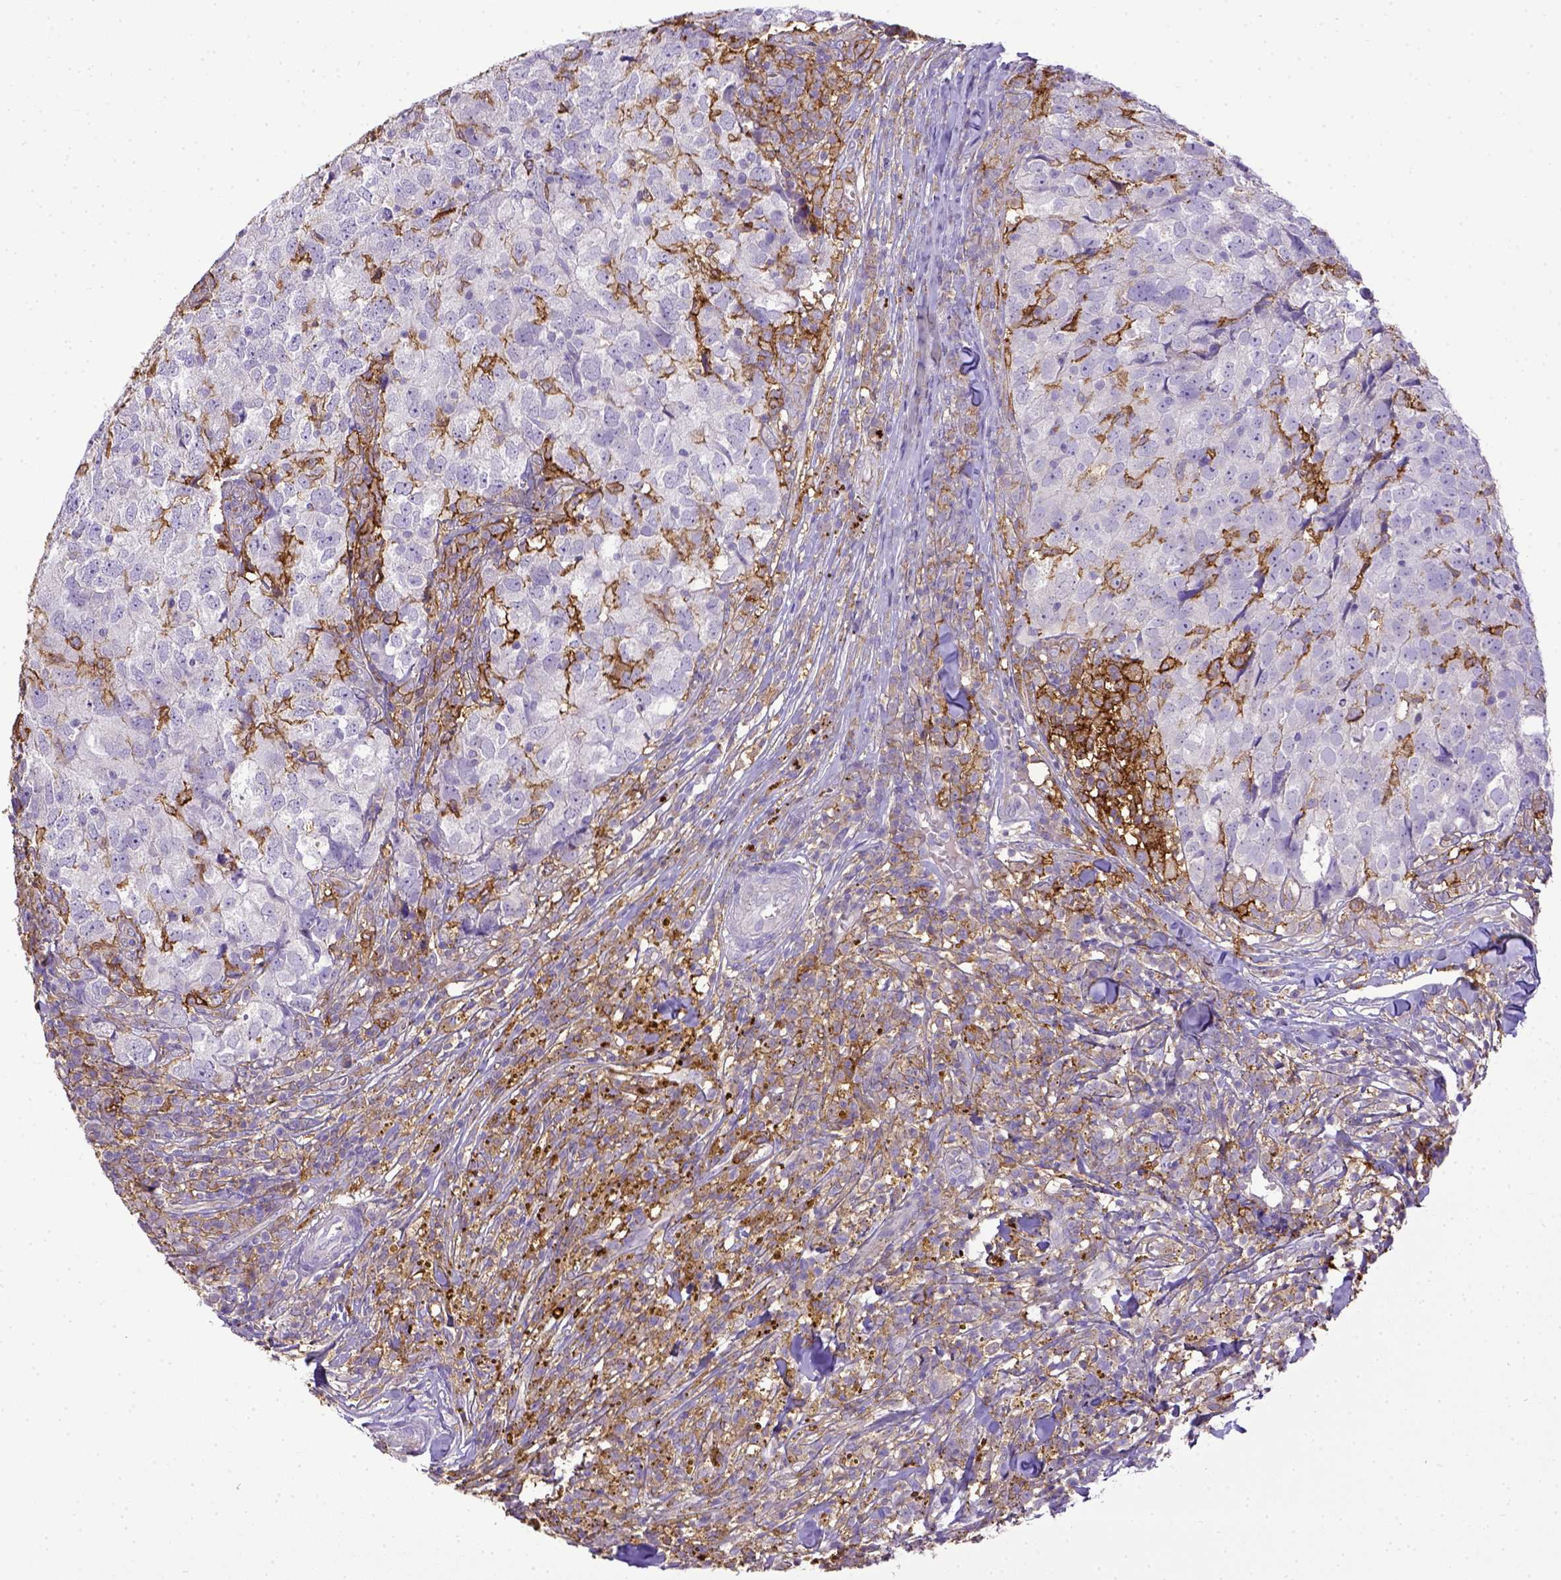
{"staining": {"intensity": "negative", "quantity": "none", "location": "none"}, "tissue": "breast cancer", "cell_type": "Tumor cells", "image_type": "cancer", "snomed": [{"axis": "morphology", "description": "Duct carcinoma"}, {"axis": "topography", "description": "Breast"}], "caption": "This is a image of immunohistochemistry (IHC) staining of breast cancer (infiltrating ductal carcinoma), which shows no staining in tumor cells.", "gene": "CD40", "patient": {"sex": "female", "age": 30}}